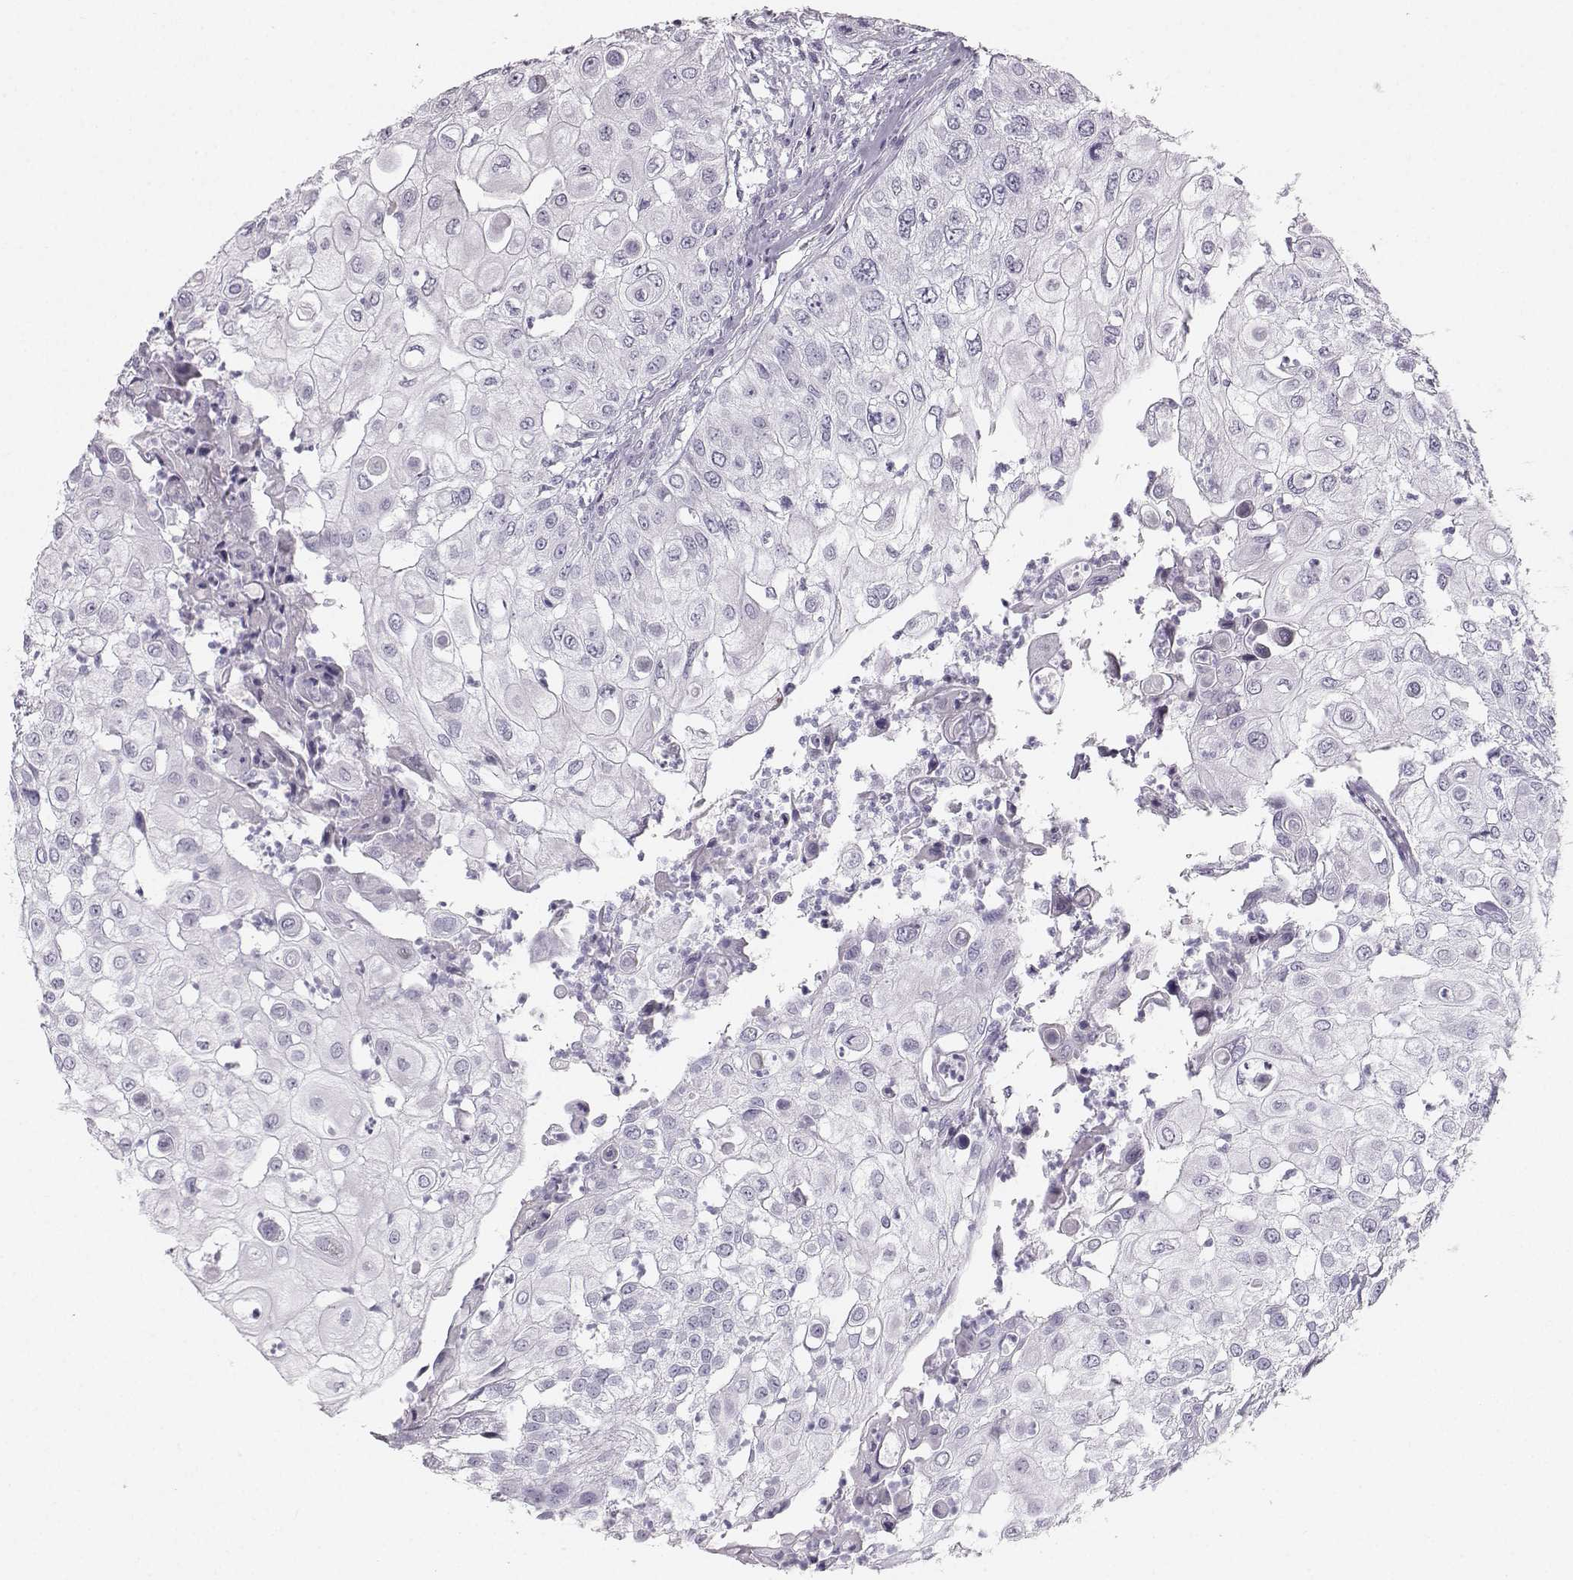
{"staining": {"intensity": "negative", "quantity": "none", "location": "none"}, "tissue": "urothelial cancer", "cell_type": "Tumor cells", "image_type": "cancer", "snomed": [{"axis": "morphology", "description": "Urothelial carcinoma, High grade"}, {"axis": "topography", "description": "Urinary bladder"}], "caption": "IHC of human high-grade urothelial carcinoma displays no expression in tumor cells.", "gene": "CASR", "patient": {"sex": "female", "age": 79}}